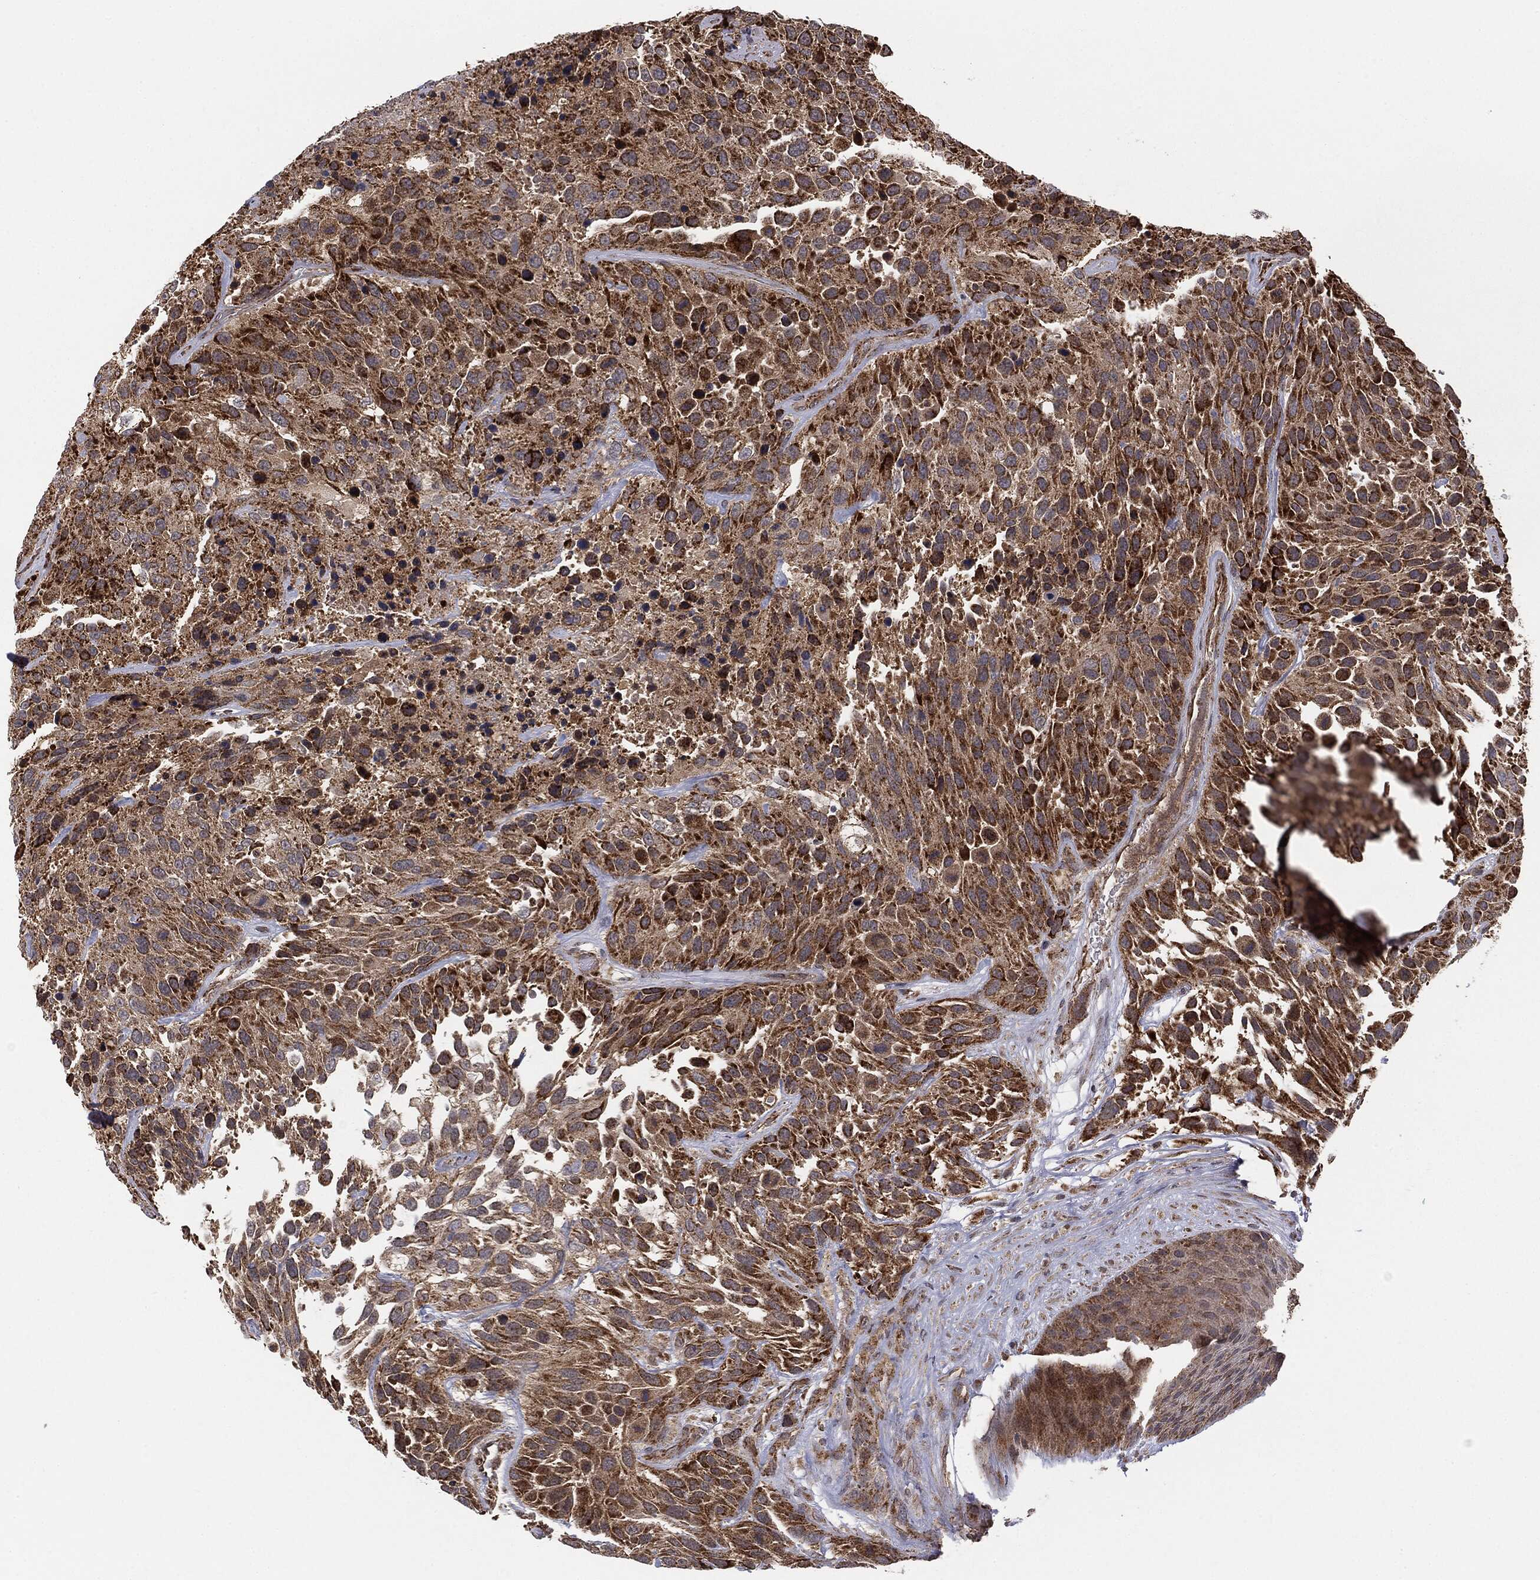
{"staining": {"intensity": "strong", "quantity": ">75%", "location": "cytoplasmic/membranous"}, "tissue": "urothelial cancer", "cell_type": "Tumor cells", "image_type": "cancer", "snomed": [{"axis": "morphology", "description": "Urothelial carcinoma, High grade"}, {"axis": "topography", "description": "Urinary bladder"}], "caption": "IHC (DAB) staining of high-grade urothelial carcinoma demonstrates strong cytoplasmic/membranous protein expression in approximately >75% of tumor cells.", "gene": "MTOR", "patient": {"sex": "female", "age": 70}}